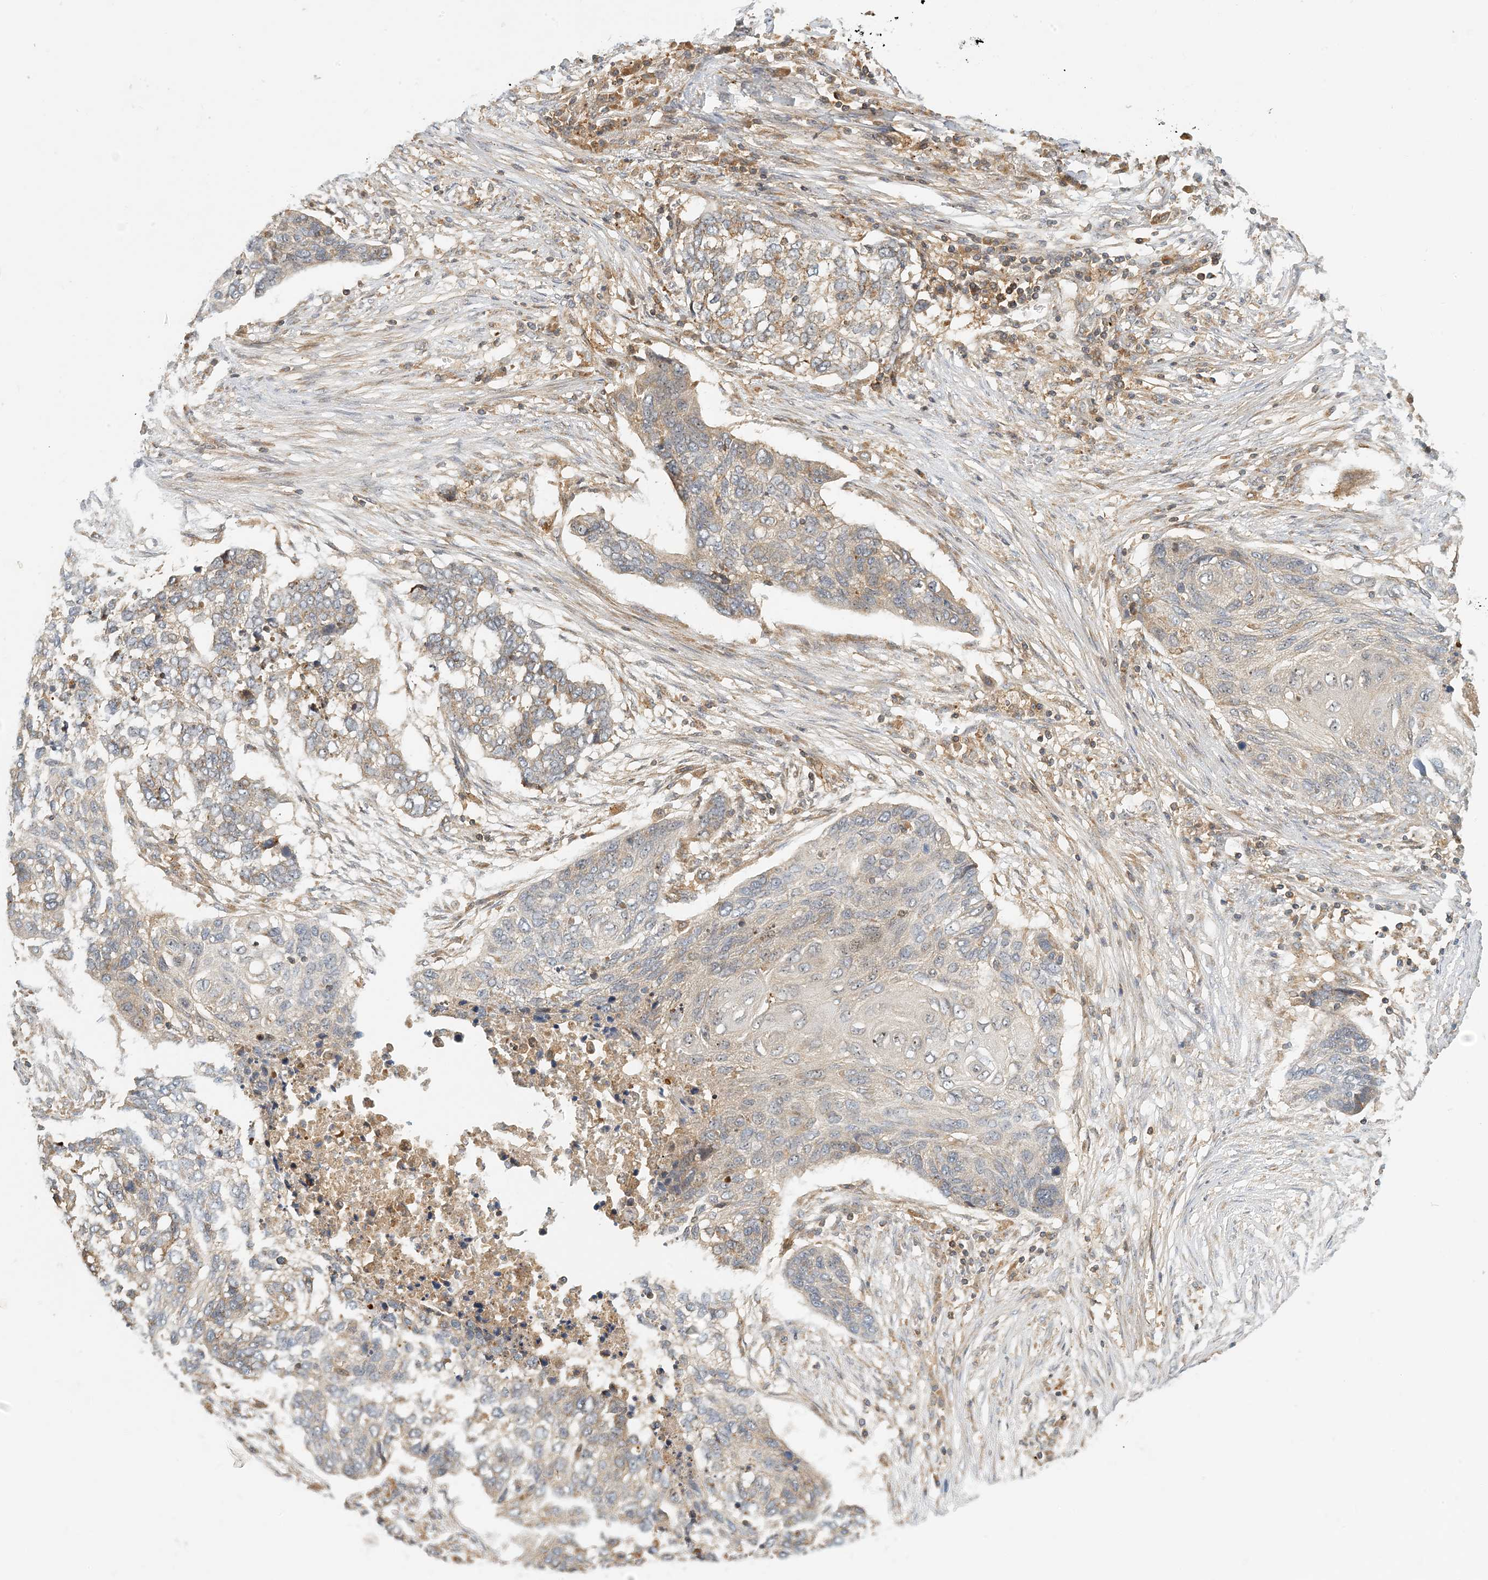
{"staining": {"intensity": "weak", "quantity": "<25%", "location": "cytoplasmic/membranous"}, "tissue": "lung cancer", "cell_type": "Tumor cells", "image_type": "cancer", "snomed": [{"axis": "morphology", "description": "Squamous cell carcinoma, NOS"}, {"axis": "topography", "description": "Lung"}], "caption": "Tumor cells are negative for protein expression in human lung cancer (squamous cell carcinoma).", "gene": "COLEC11", "patient": {"sex": "female", "age": 63}}